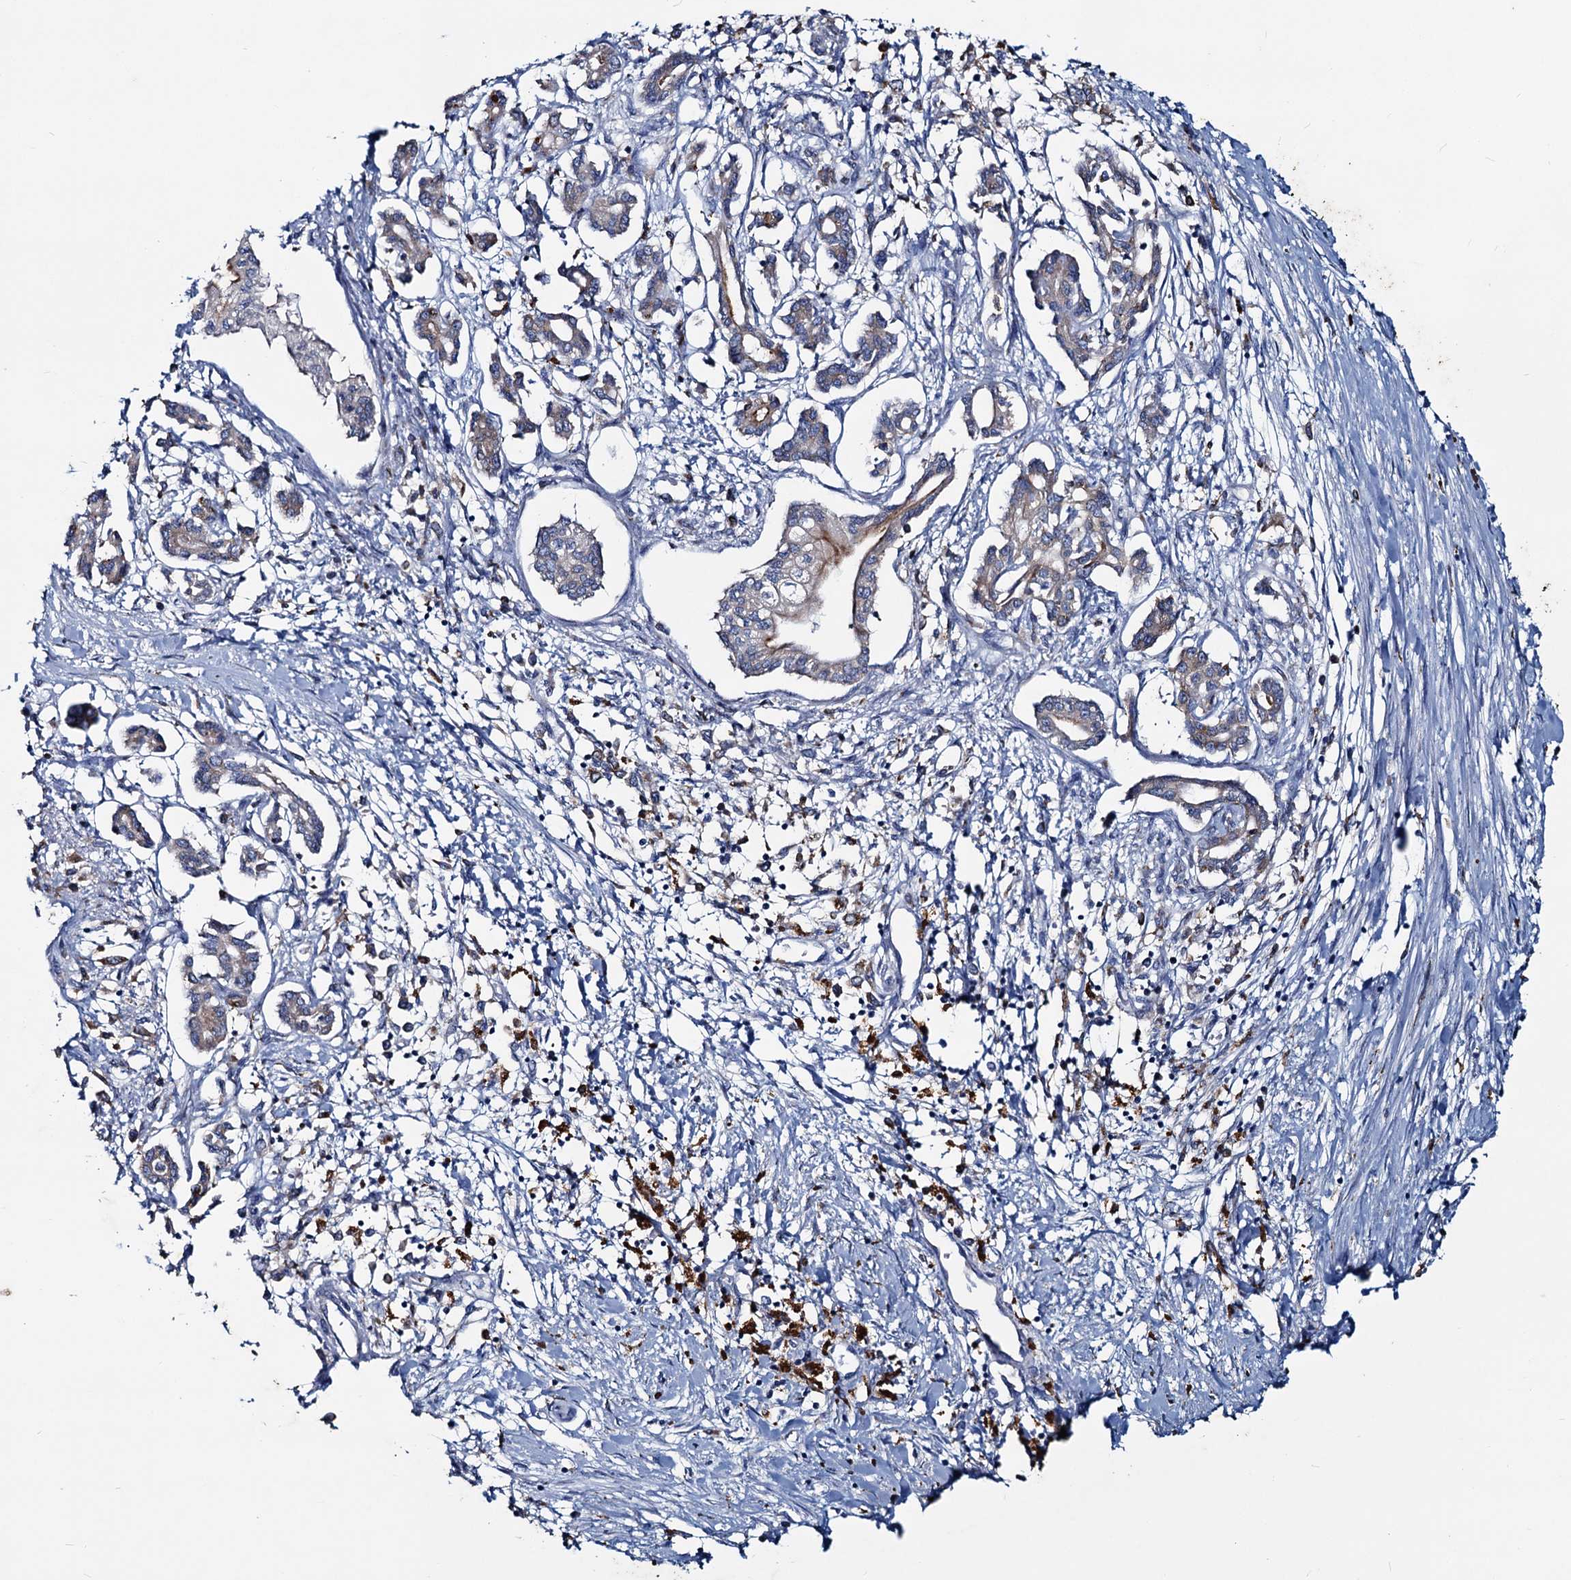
{"staining": {"intensity": "moderate", "quantity": "<25%", "location": "cytoplasmic/membranous"}, "tissue": "pancreatic cancer", "cell_type": "Tumor cells", "image_type": "cancer", "snomed": [{"axis": "morphology", "description": "Adenocarcinoma, NOS"}, {"axis": "topography", "description": "Pancreas"}], "caption": "Protein staining of pancreatic cancer tissue exhibits moderate cytoplasmic/membranous expression in about <25% of tumor cells.", "gene": "TMX2", "patient": {"sex": "female", "age": 50}}